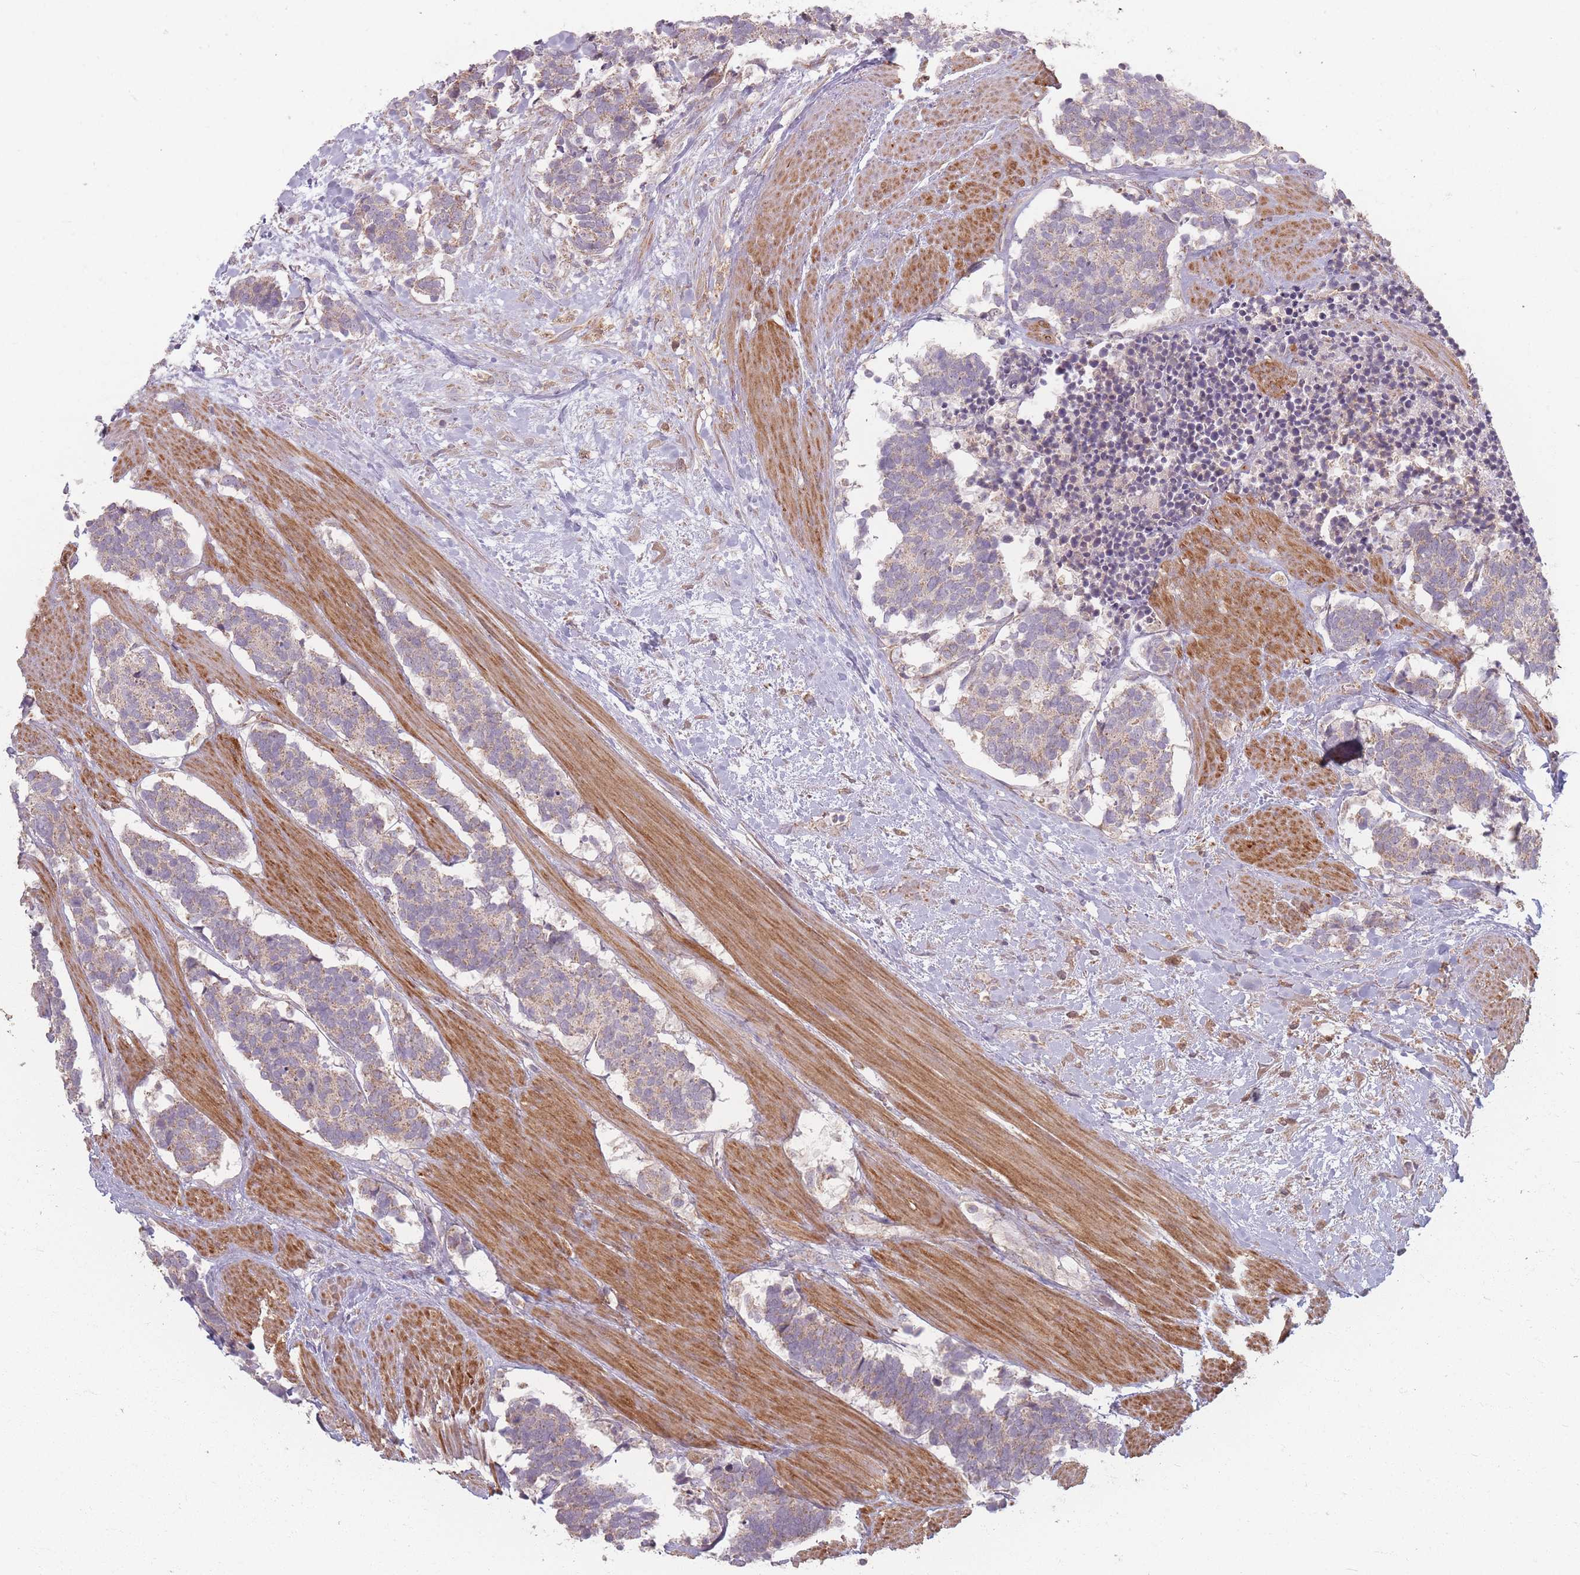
{"staining": {"intensity": "weak", "quantity": "25%-75%", "location": "cytoplasmic/membranous"}, "tissue": "carcinoid", "cell_type": "Tumor cells", "image_type": "cancer", "snomed": [{"axis": "morphology", "description": "Carcinoma, NOS"}, {"axis": "morphology", "description": "Carcinoid, malignant, NOS"}, {"axis": "topography", "description": "Prostate"}], "caption": "This histopathology image exhibits IHC staining of human carcinoma, with low weak cytoplasmic/membranous expression in approximately 25%-75% of tumor cells.", "gene": "MRPS6", "patient": {"sex": "male", "age": 57}}